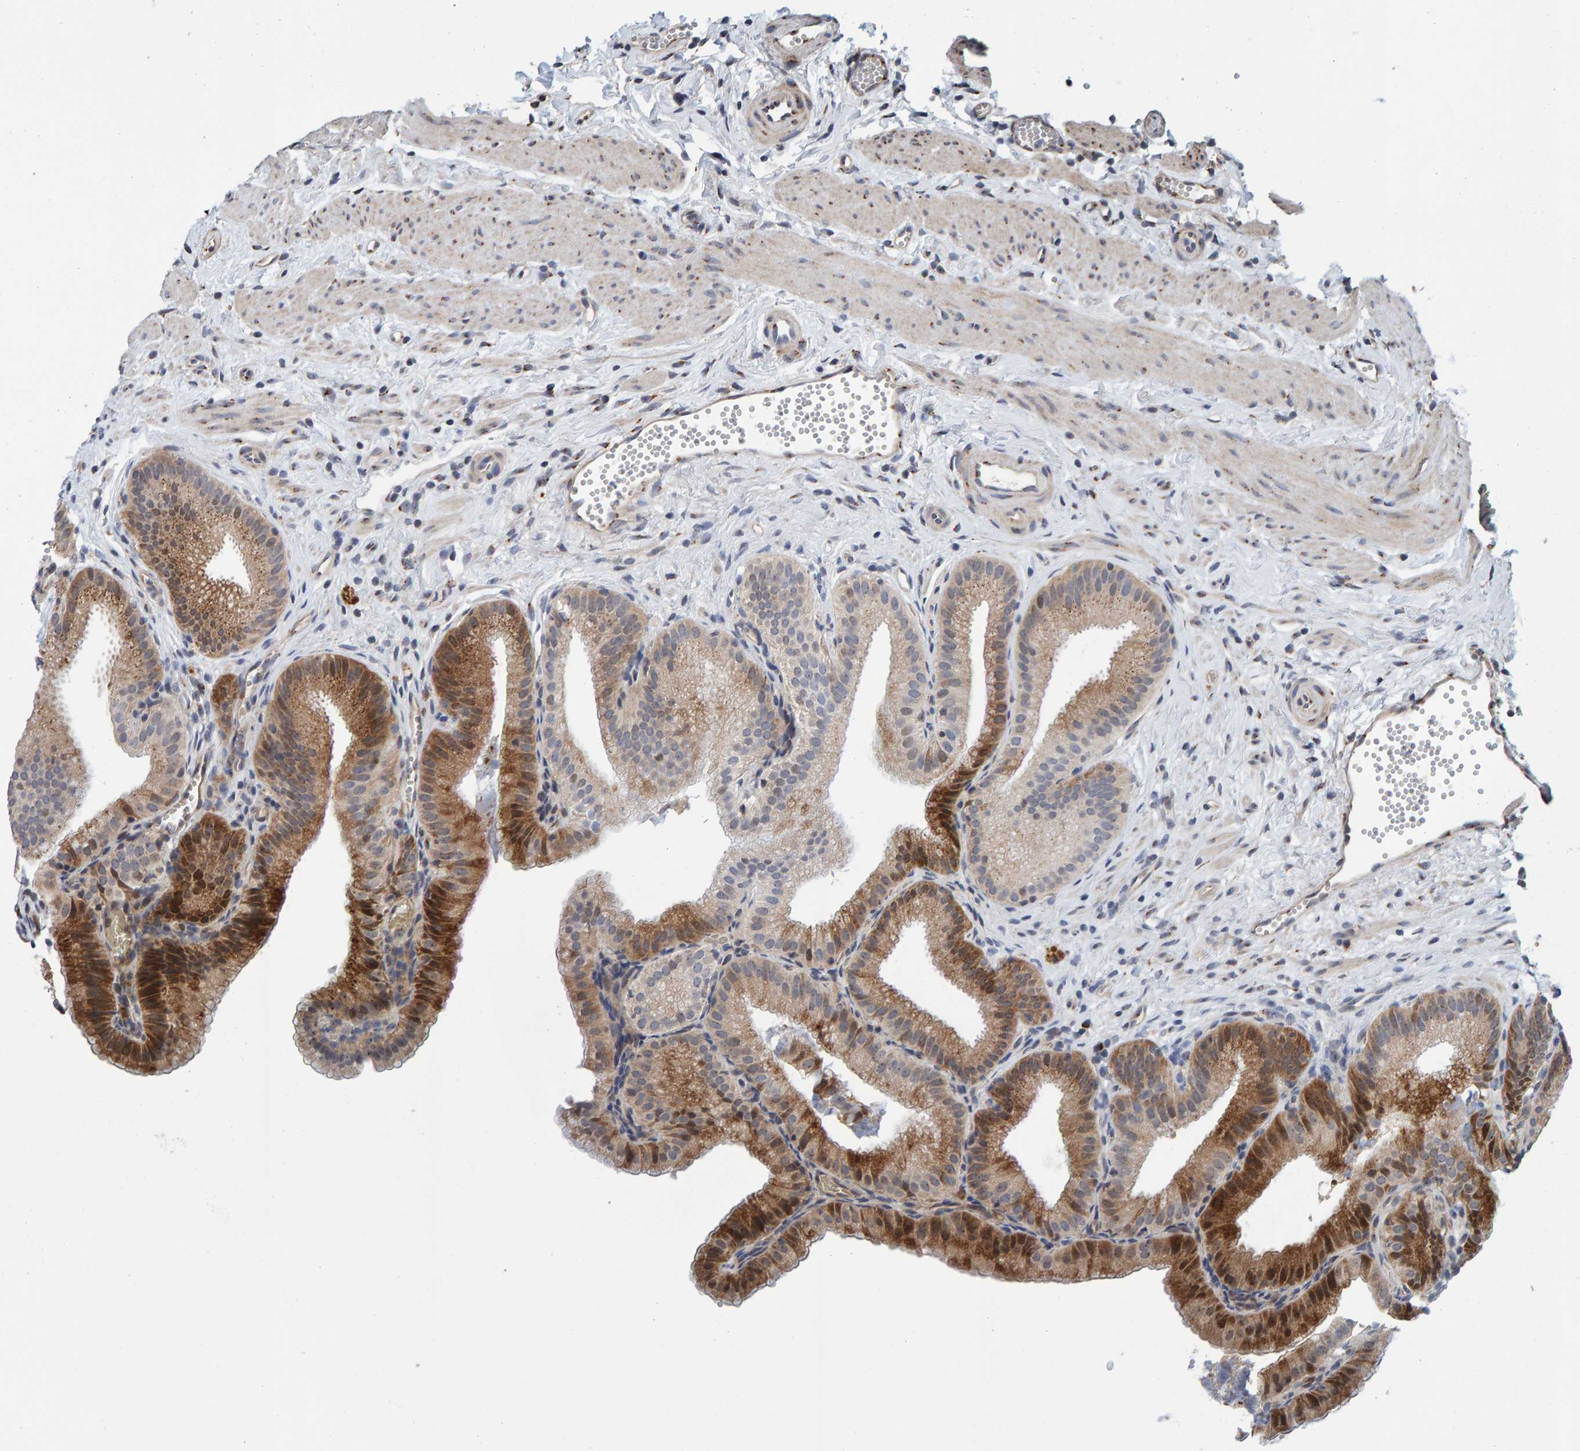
{"staining": {"intensity": "moderate", "quantity": ">75%", "location": "cytoplasmic/membranous"}, "tissue": "gallbladder", "cell_type": "Glandular cells", "image_type": "normal", "snomed": [{"axis": "morphology", "description": "Normal tissue, NOS"}, {"axis": "topography", "description": "Gallbladder"}], "caption": "A brown stain labels moderate cytoplasmic/membranous staining of a protein in glandular cells of unremarkable human gallbladder.", "gene": "CCDC25", "patient": {"sex": "male", "age": 38}}